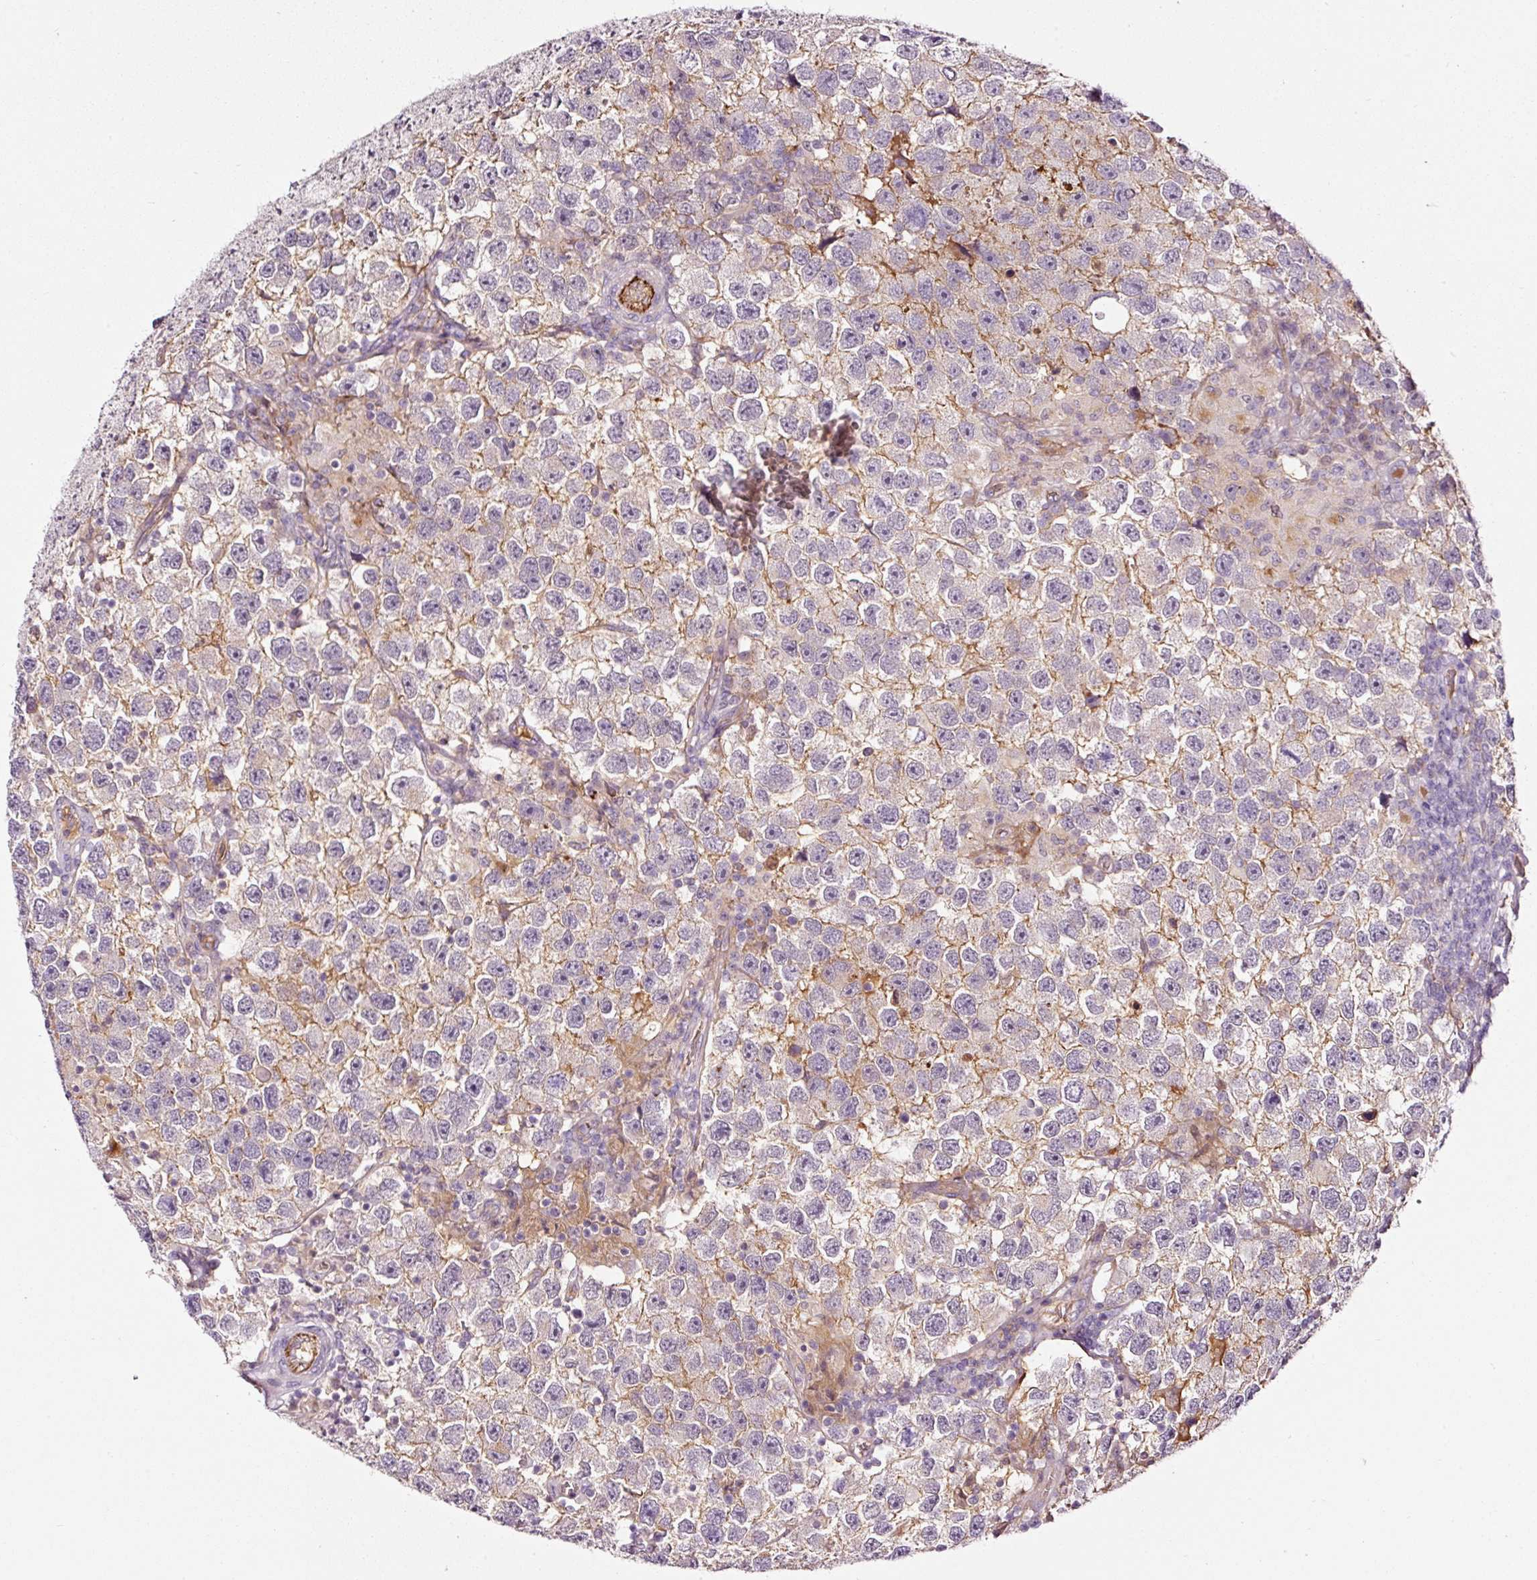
{"staining": {"intensity": "negative", "quantity": "none", "location": "none"}, "tissue": "testis cancer", "cell_type": "Tumor cells", "image_type": "cancer", "snomed": [{"axis": "morphology", "description": "Seminoma, NOS"}, {"axis": "topography", "description": "Testis"}], "caption": "Testis seminoma was stained to show a protein in brown. There is no significant expression in tumor cells. Nuclei are stained in blue.", "gene": "ABCB4", "patient": {"sex": "male", "age": 26}}